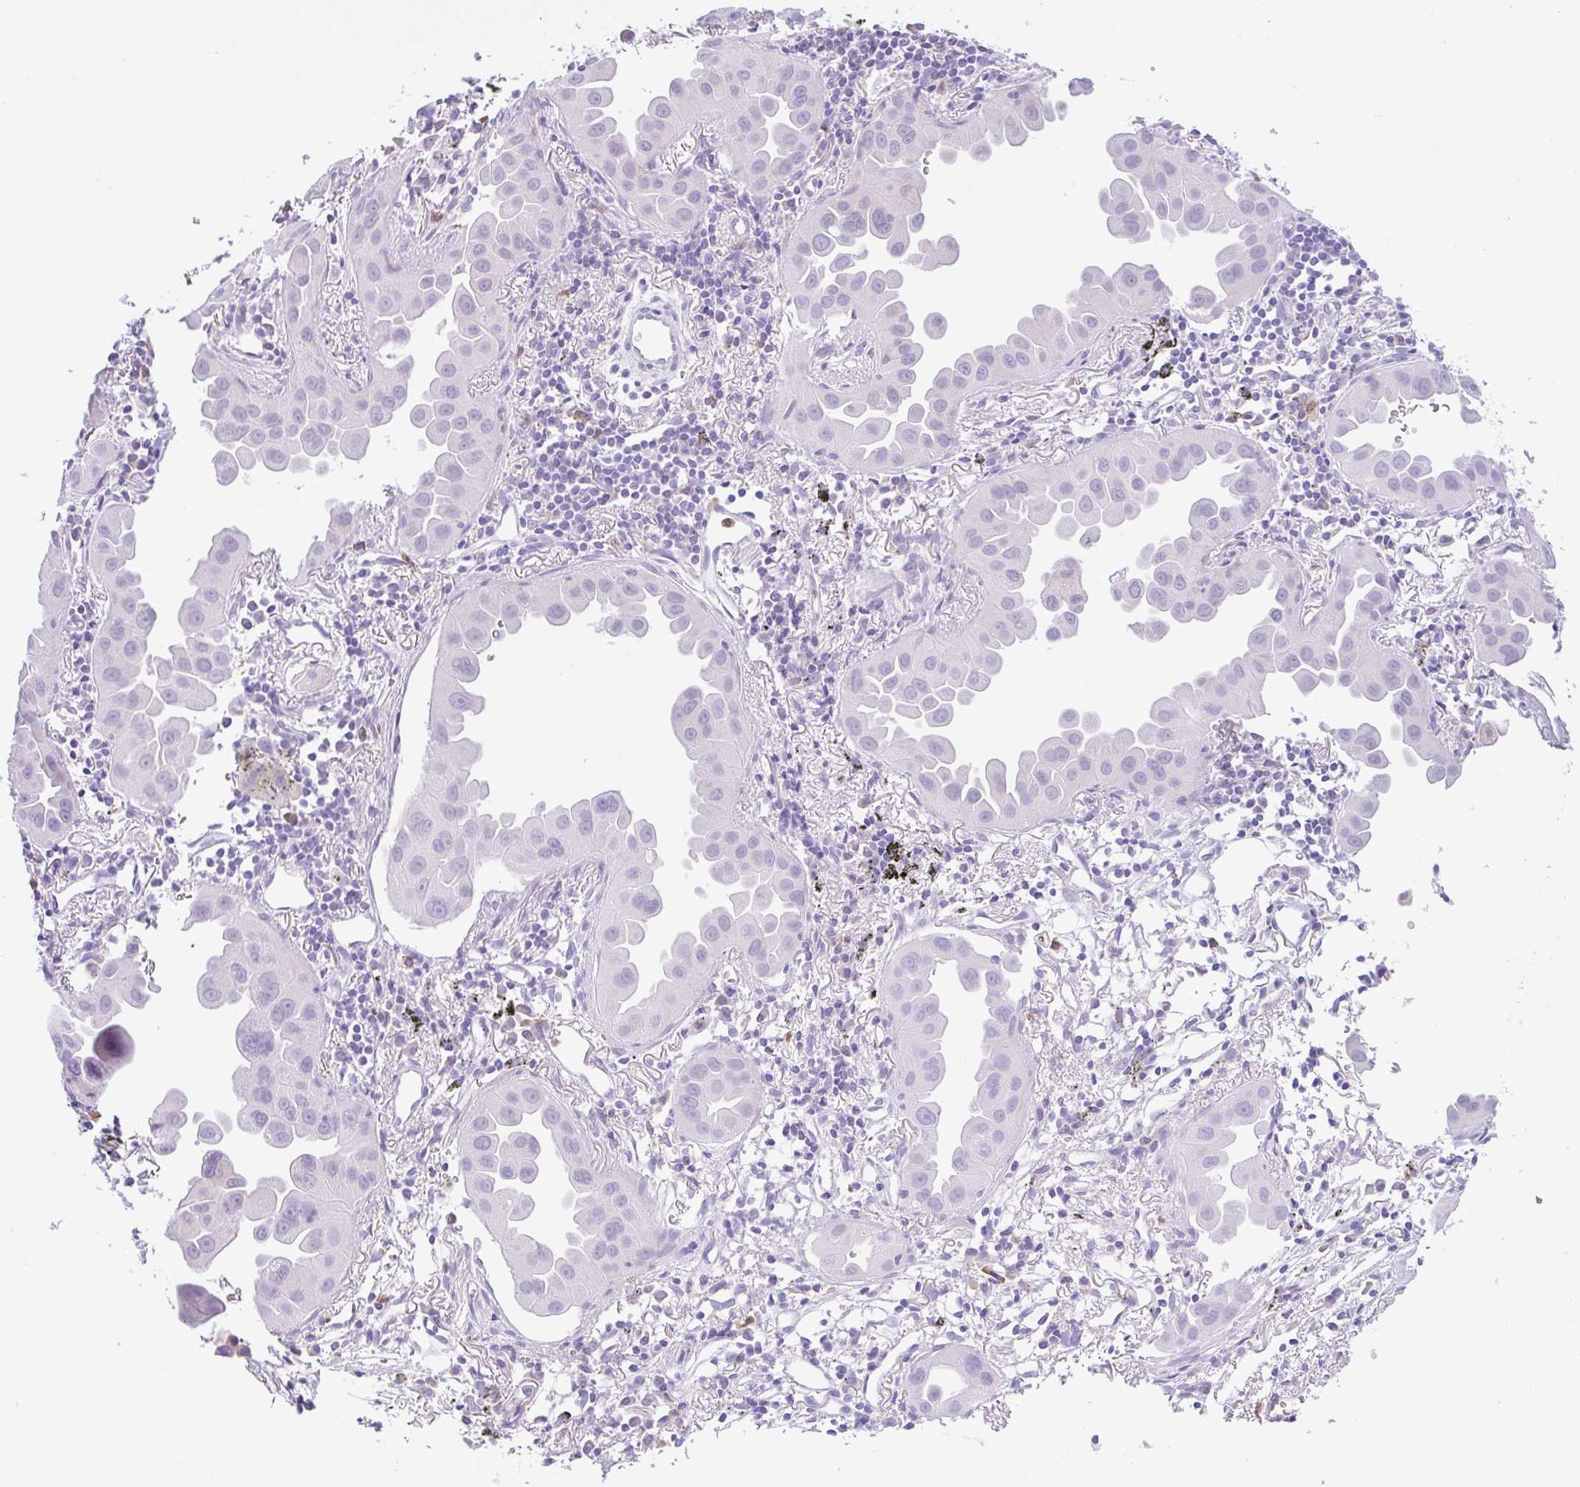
{"staining": {"intensity": "negative", "quantity": "none", "location": "none"}, "tissue": "lung cancer", "cell_type": "Tumor cells", "image_type": "cancer", "snomed": [{"axis": "morphology", "description": "Adenocarcinoma, NOS"}, {"axis": "topography", "description": "Lung"}], "caption": "Lung cancer stained for a protein using IHC shows no staining tumor cells.", "gene": "NCF1", "patient": {"sex": "male", "age": 68}}